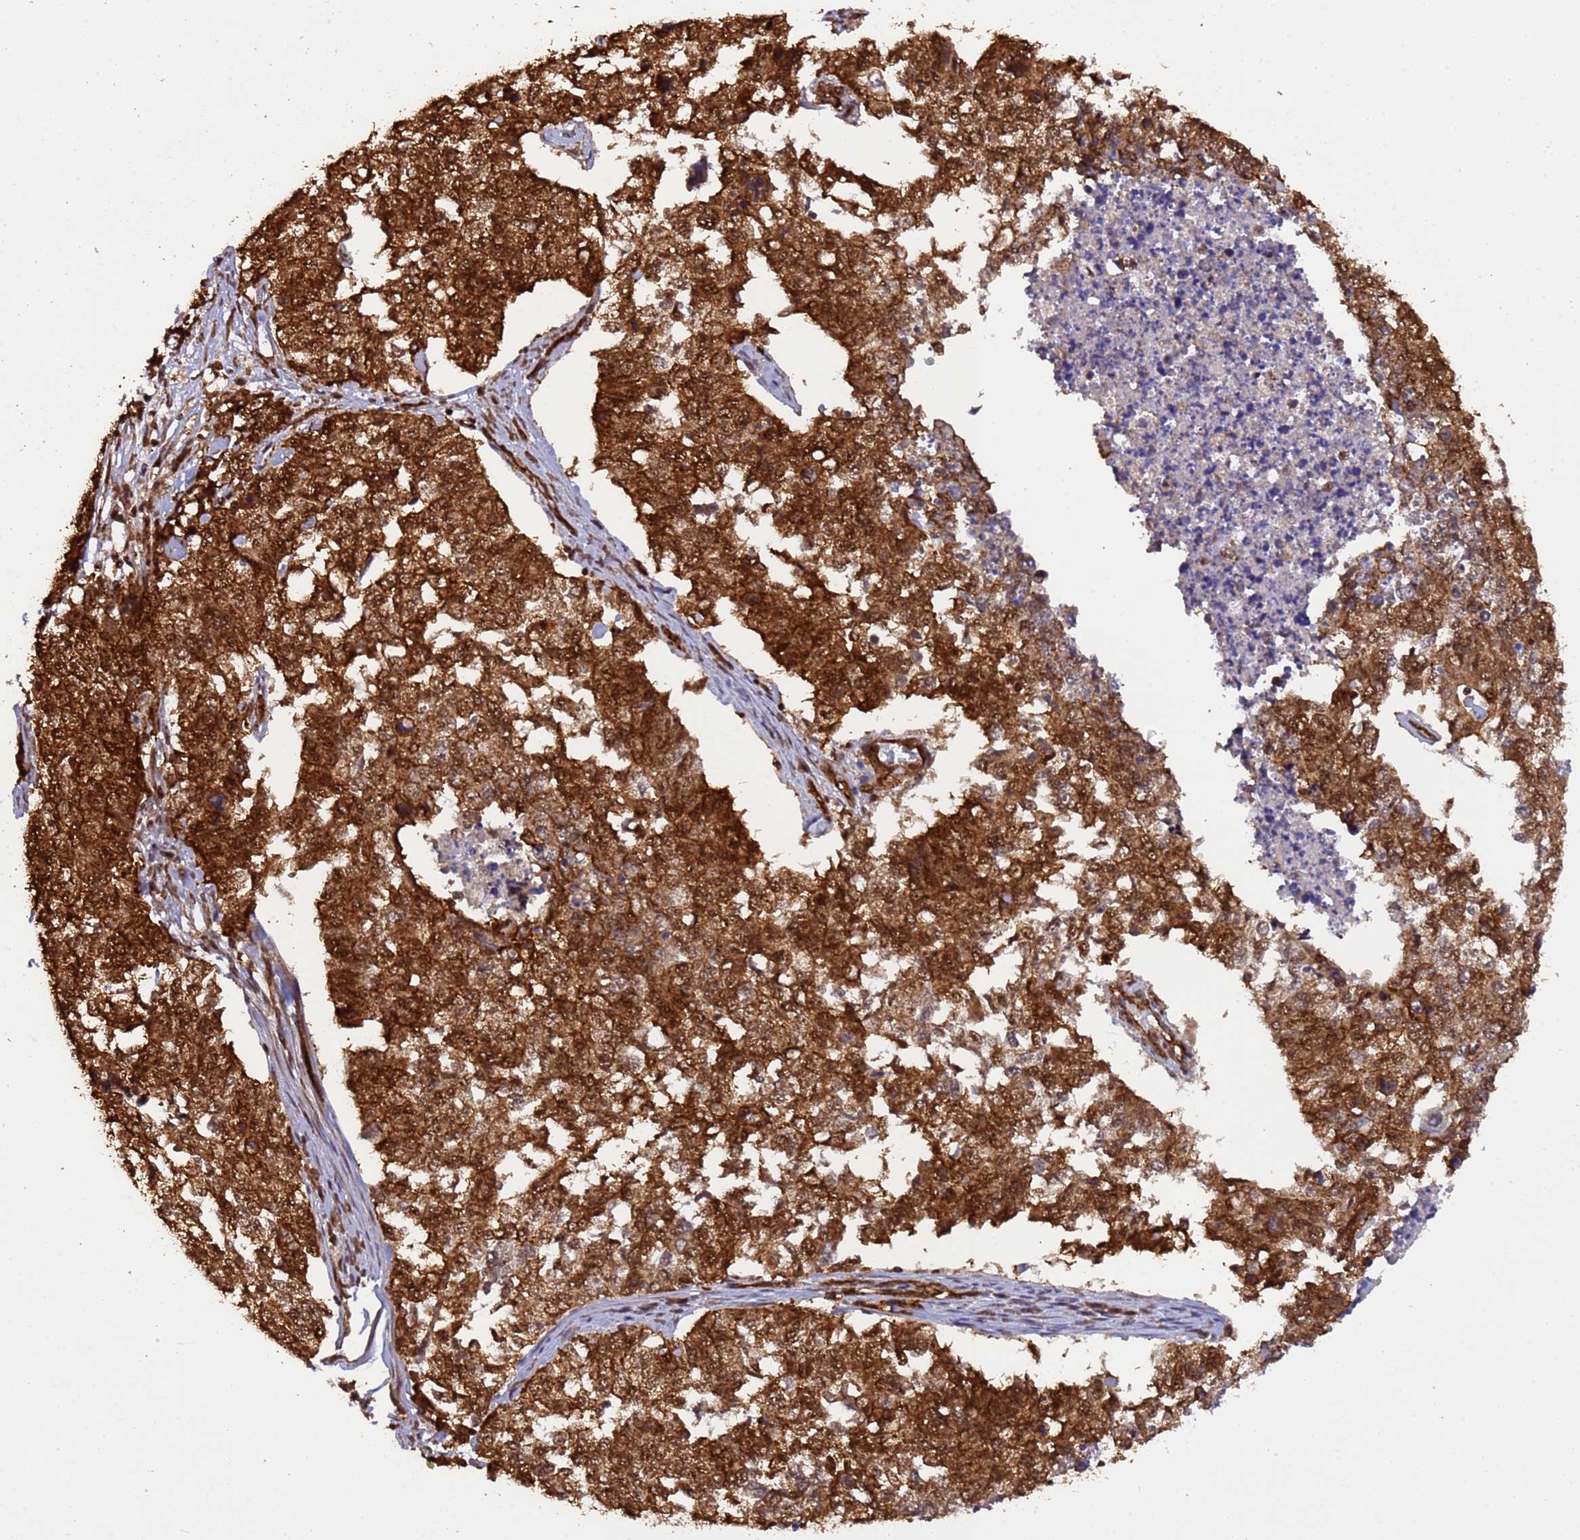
{"staining": {"intensity": "strong", "quantity": ">75%", "location": "cytoplasmic/membranous,nuclear"}, "tissue": "cervical cancer", "cell_type": "Tumor cells", "image_type": "cancer", "snomed": [{"axis": "morphology", "description": "Squamous cell carcinoma, NOS"}, {"axis": "topography", "description": "Cervix"}], "caption": "A histopathology image of squamous cell carcinoma (cervical) stained for a protein shows strong cytoplasmic/membranous and nuclear brown staining in tumor cells.", "gene": "SYF2", "patient": {"sex": "female", "age": 63}}